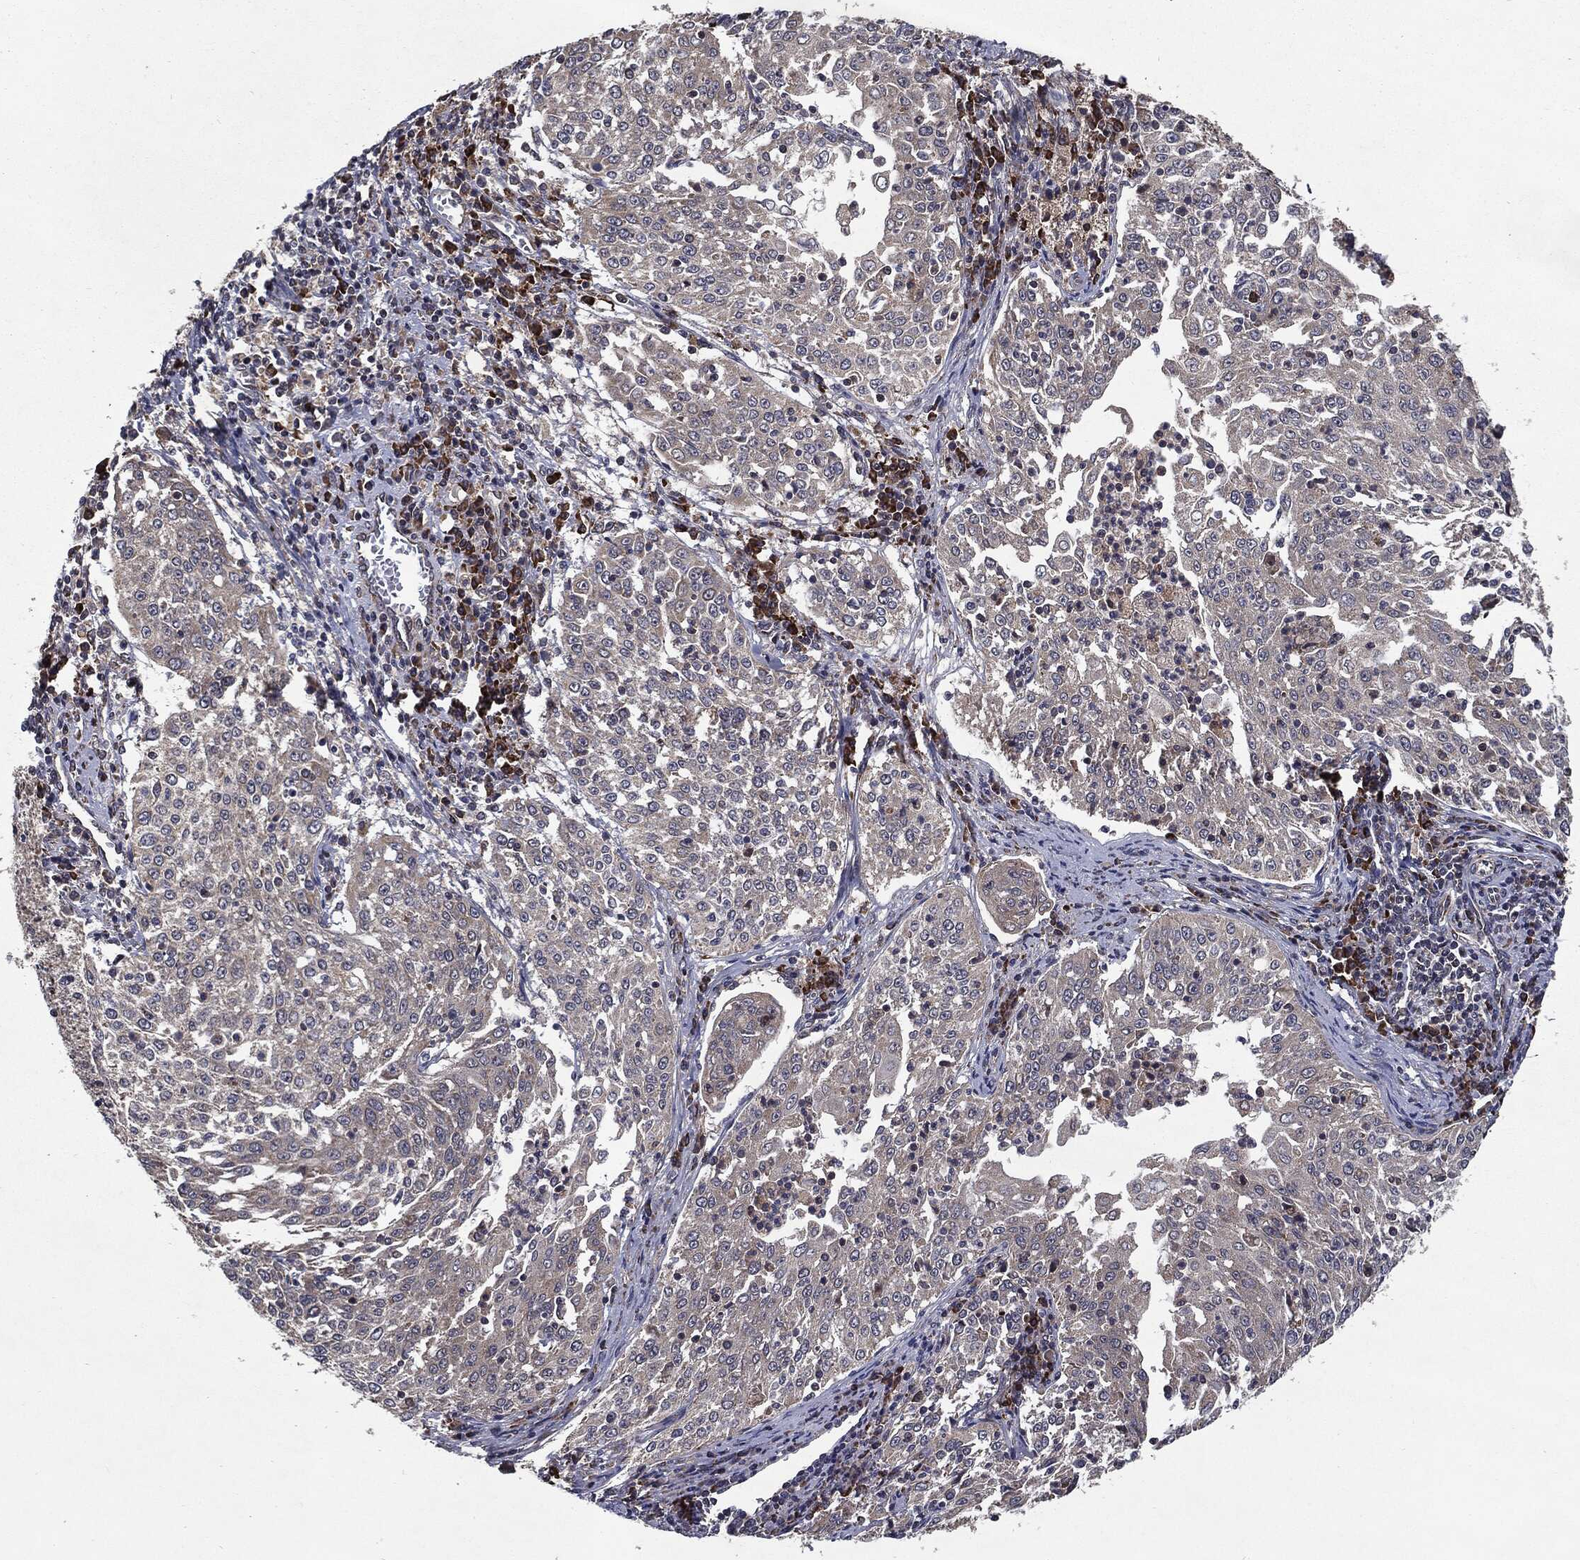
{"staining": {"intensity": "negative", "quantity": "none", "location": "none"}, "tissue": "cervical cancer", "cell_type": "Tumor cells", "image_type": "cancer", "snomed": [{"axis": "morphology", "description": "Squamous cell carcinoma, NOS"}, {"axis": "topography", "description": "Cervix"}], "caption": "Protein analysis of squamous cell carcinoma (cervical) demonstrates no significant expression in tumor cells.", "gene": "HDAC5", "patient": {"sex": "female", "age": 41}}